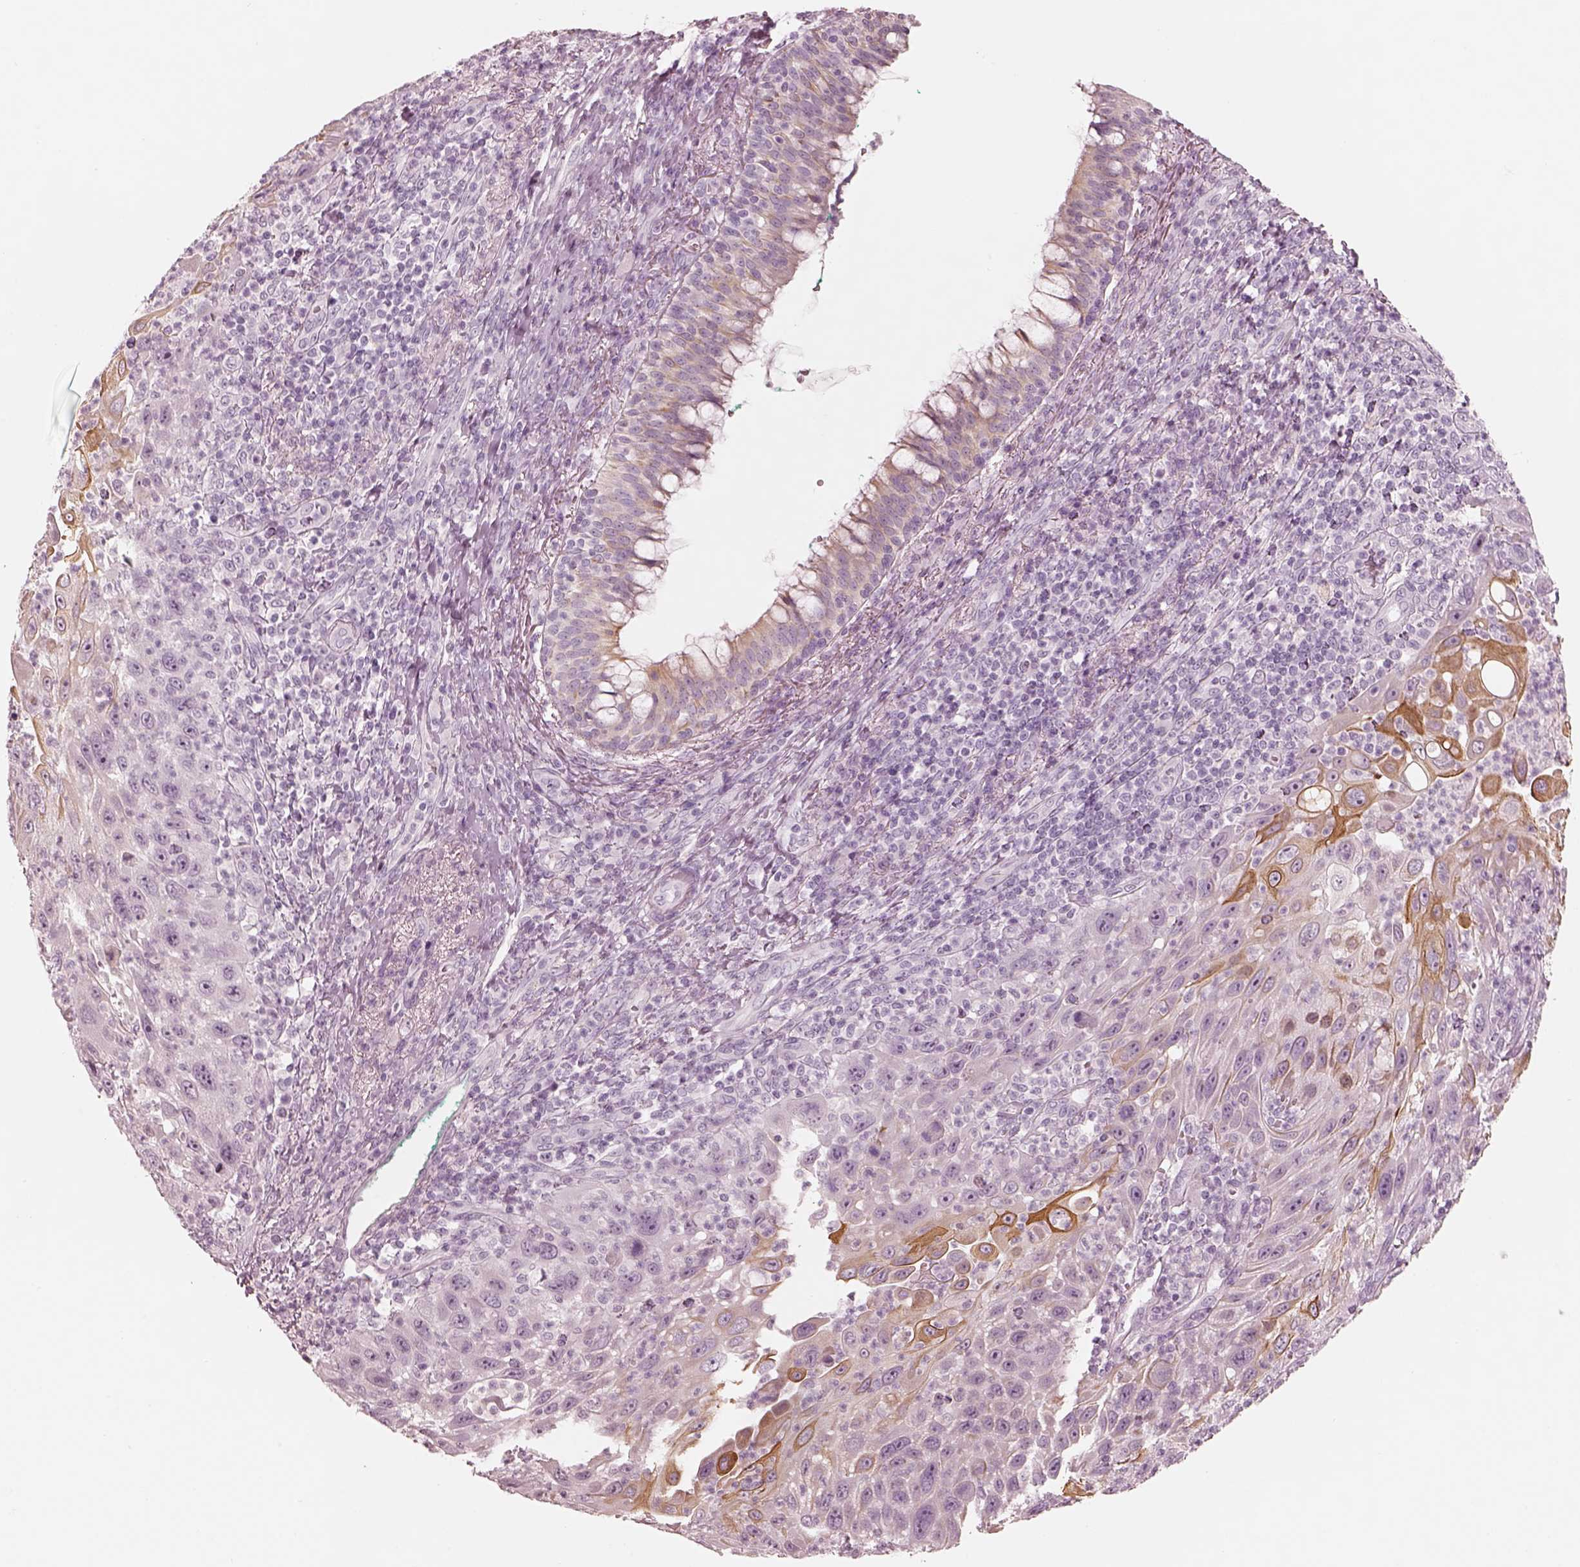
{"staining": {"intensity": "moderate", "quantity": "<25%", "location": "cytoplasmic/membranous"}, "tissue": "head and neck cancer", "cell_type": "Tumor cells", "image_type": "cancer", "snomed": [{"axis": "morphology", "description": "Squamous cell carcinoma, NOS"}, {"axis": "topography", "description": "Head-Neck"}], "caption": "Brown immunohistochemical staining in human squamous cell carcinoma (head and neck) displays moderate cytoplasmic/membranous positivity in about <25% of tumor cells.", "gene": "PON3", "patient": {"sex": "male", "age": 69}}